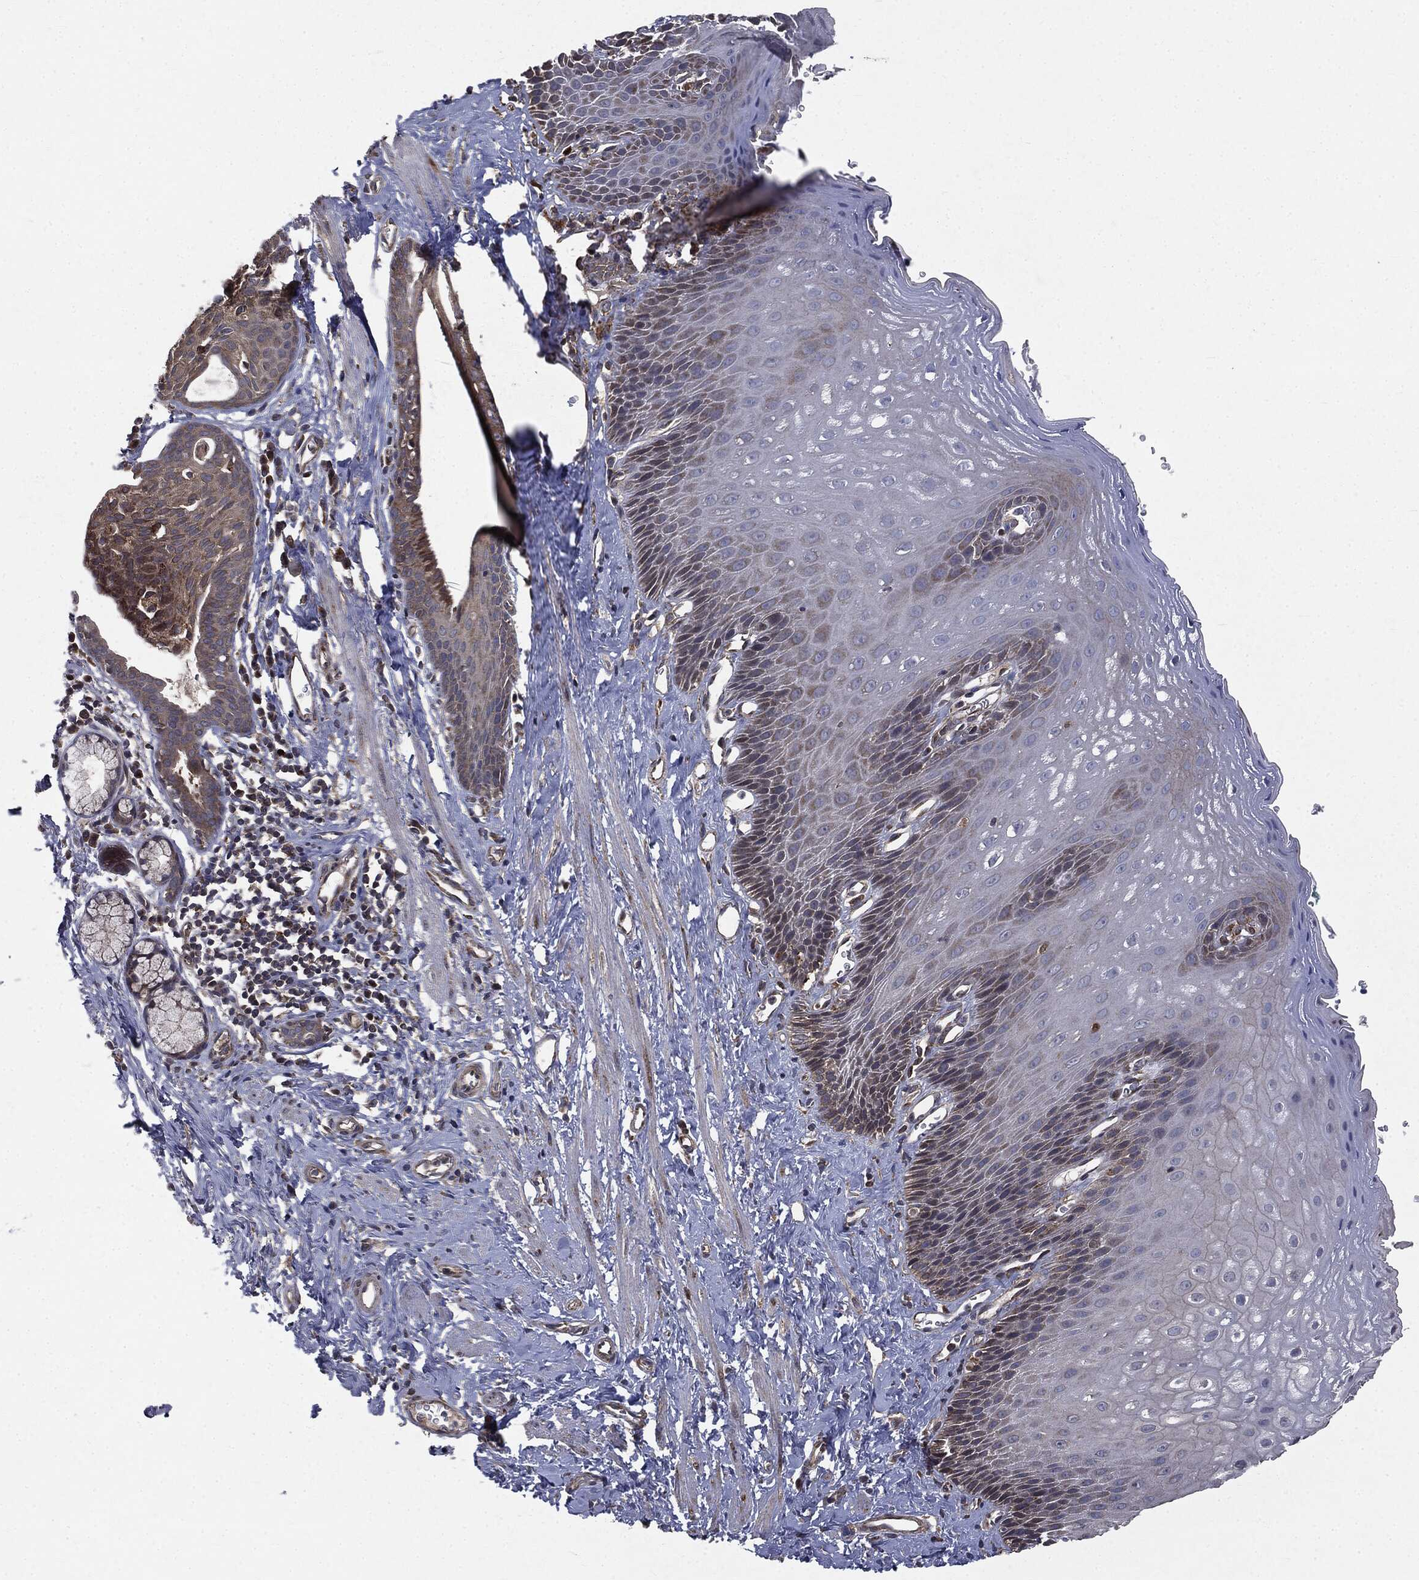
{"staining": {"intensity": "weak", "quantity": "<25%", "location": "cytoplasmic/membranous"}, "tissue": "esophagus", "cell_type": "Squamous epithelial cells", "image_type": "normal", "snomed": [{"axis": "morphology", "description": "Normal tissue, NOS"}, {"axis": "topography", "description": "Esophagus"}], "caption": "Immunohistochemistry micrograph of benign esophagus stained for a protein (brown), which demonstrates no expression in squamous epithelial cells.", "gene": "PLOD3", "patient": {"sex": "male", "age": 64}}